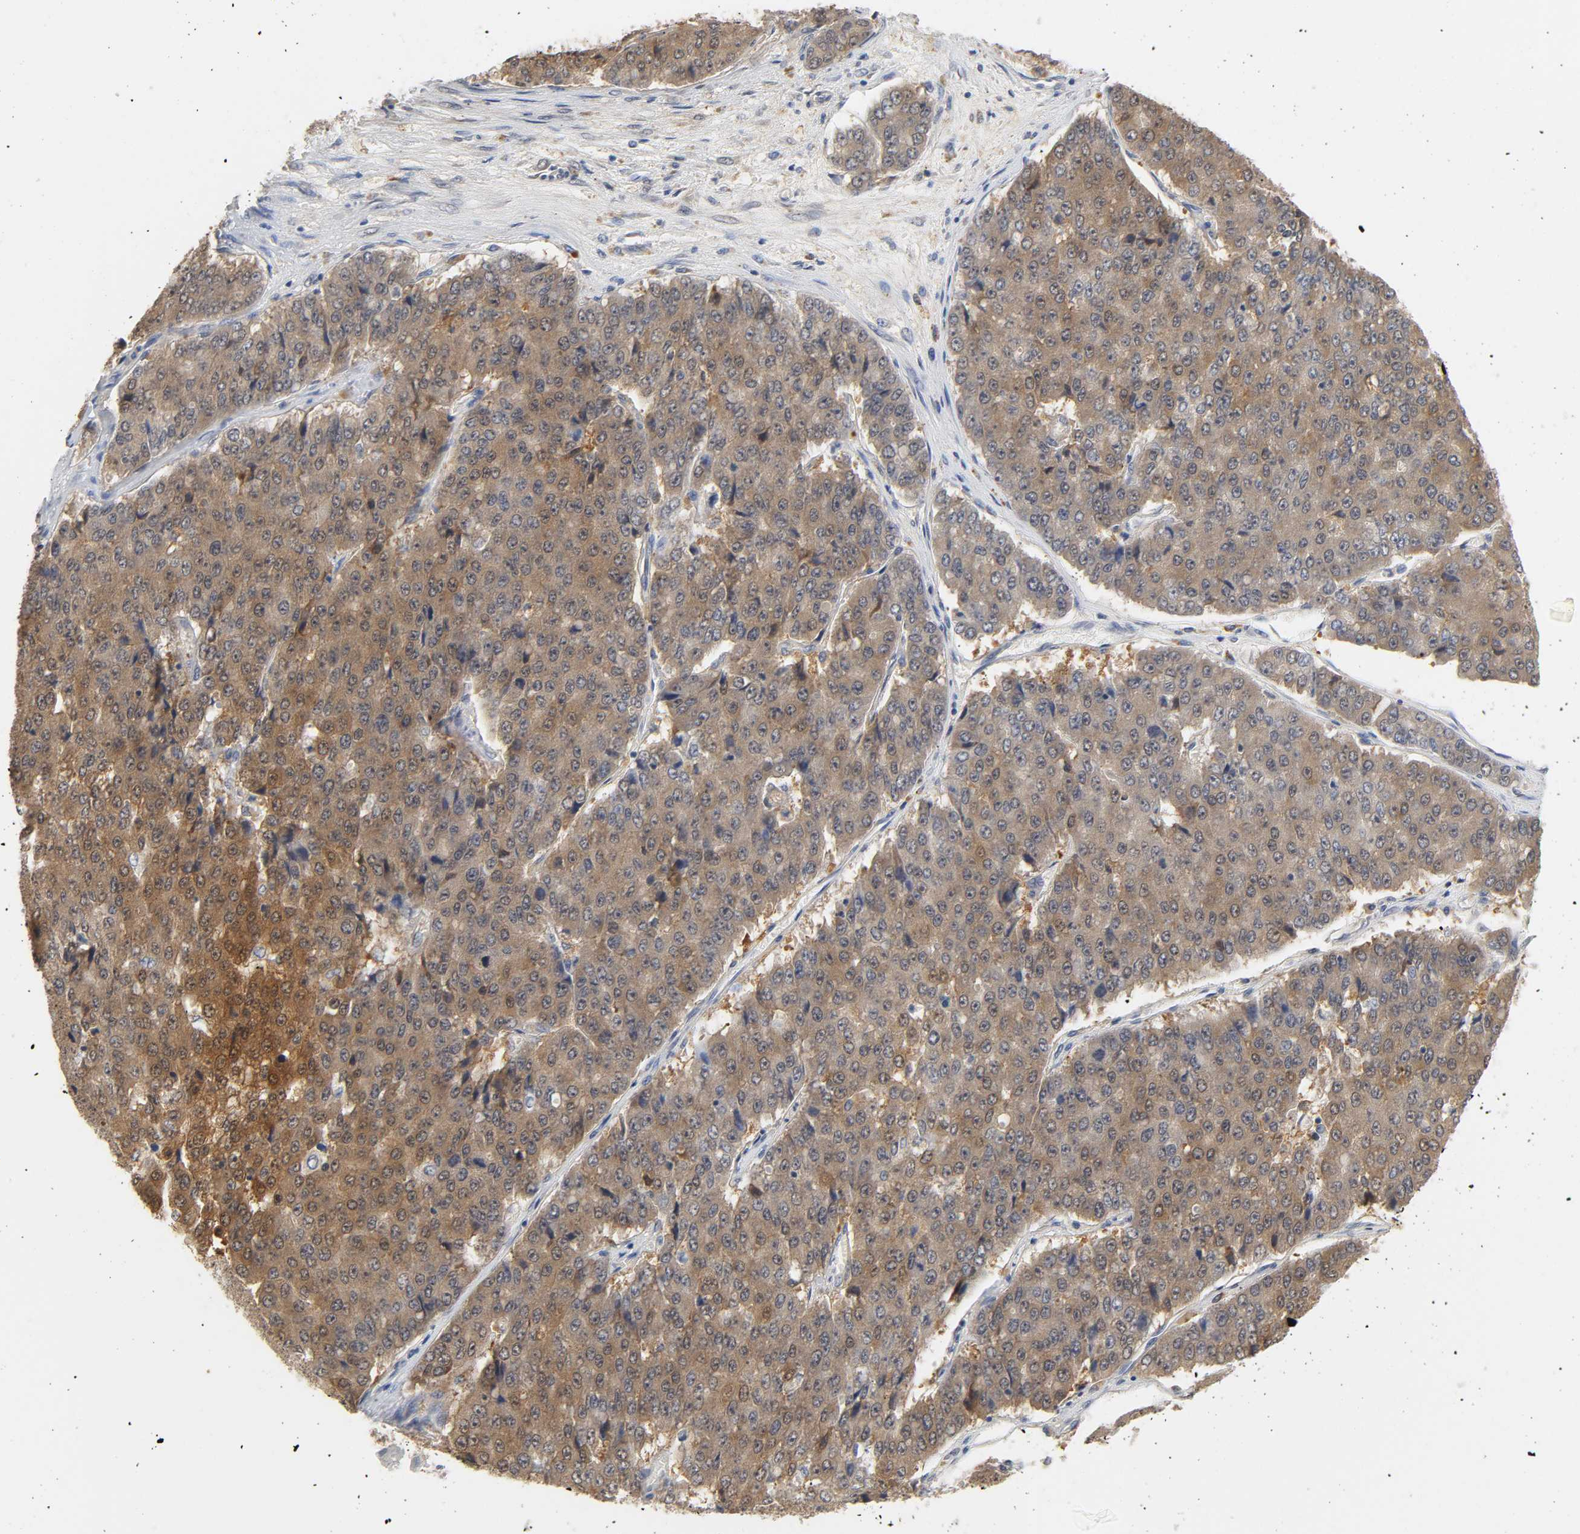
{"staining": {"intensity": "moderate", "quantity": ">75%", "location": "cytoplasmic/membranous"}, "tissue": "pancreatic cancer", "cell_type": "Tumor cells", "image_type": "cancer", "snomed": [{"axis": "morphology", "description": "Adenocarcinoma, NOS"}, {"axis": "topography", "description": "Pancreas"}], "caption": "Protein staining of pancreatic adenocarcinoma tissue displays moderate cytoplasmic/membranous staining in approximately >75% of tumor cells.", "gene": "MIF", "patient": {"sex": "male", "age": 50}}